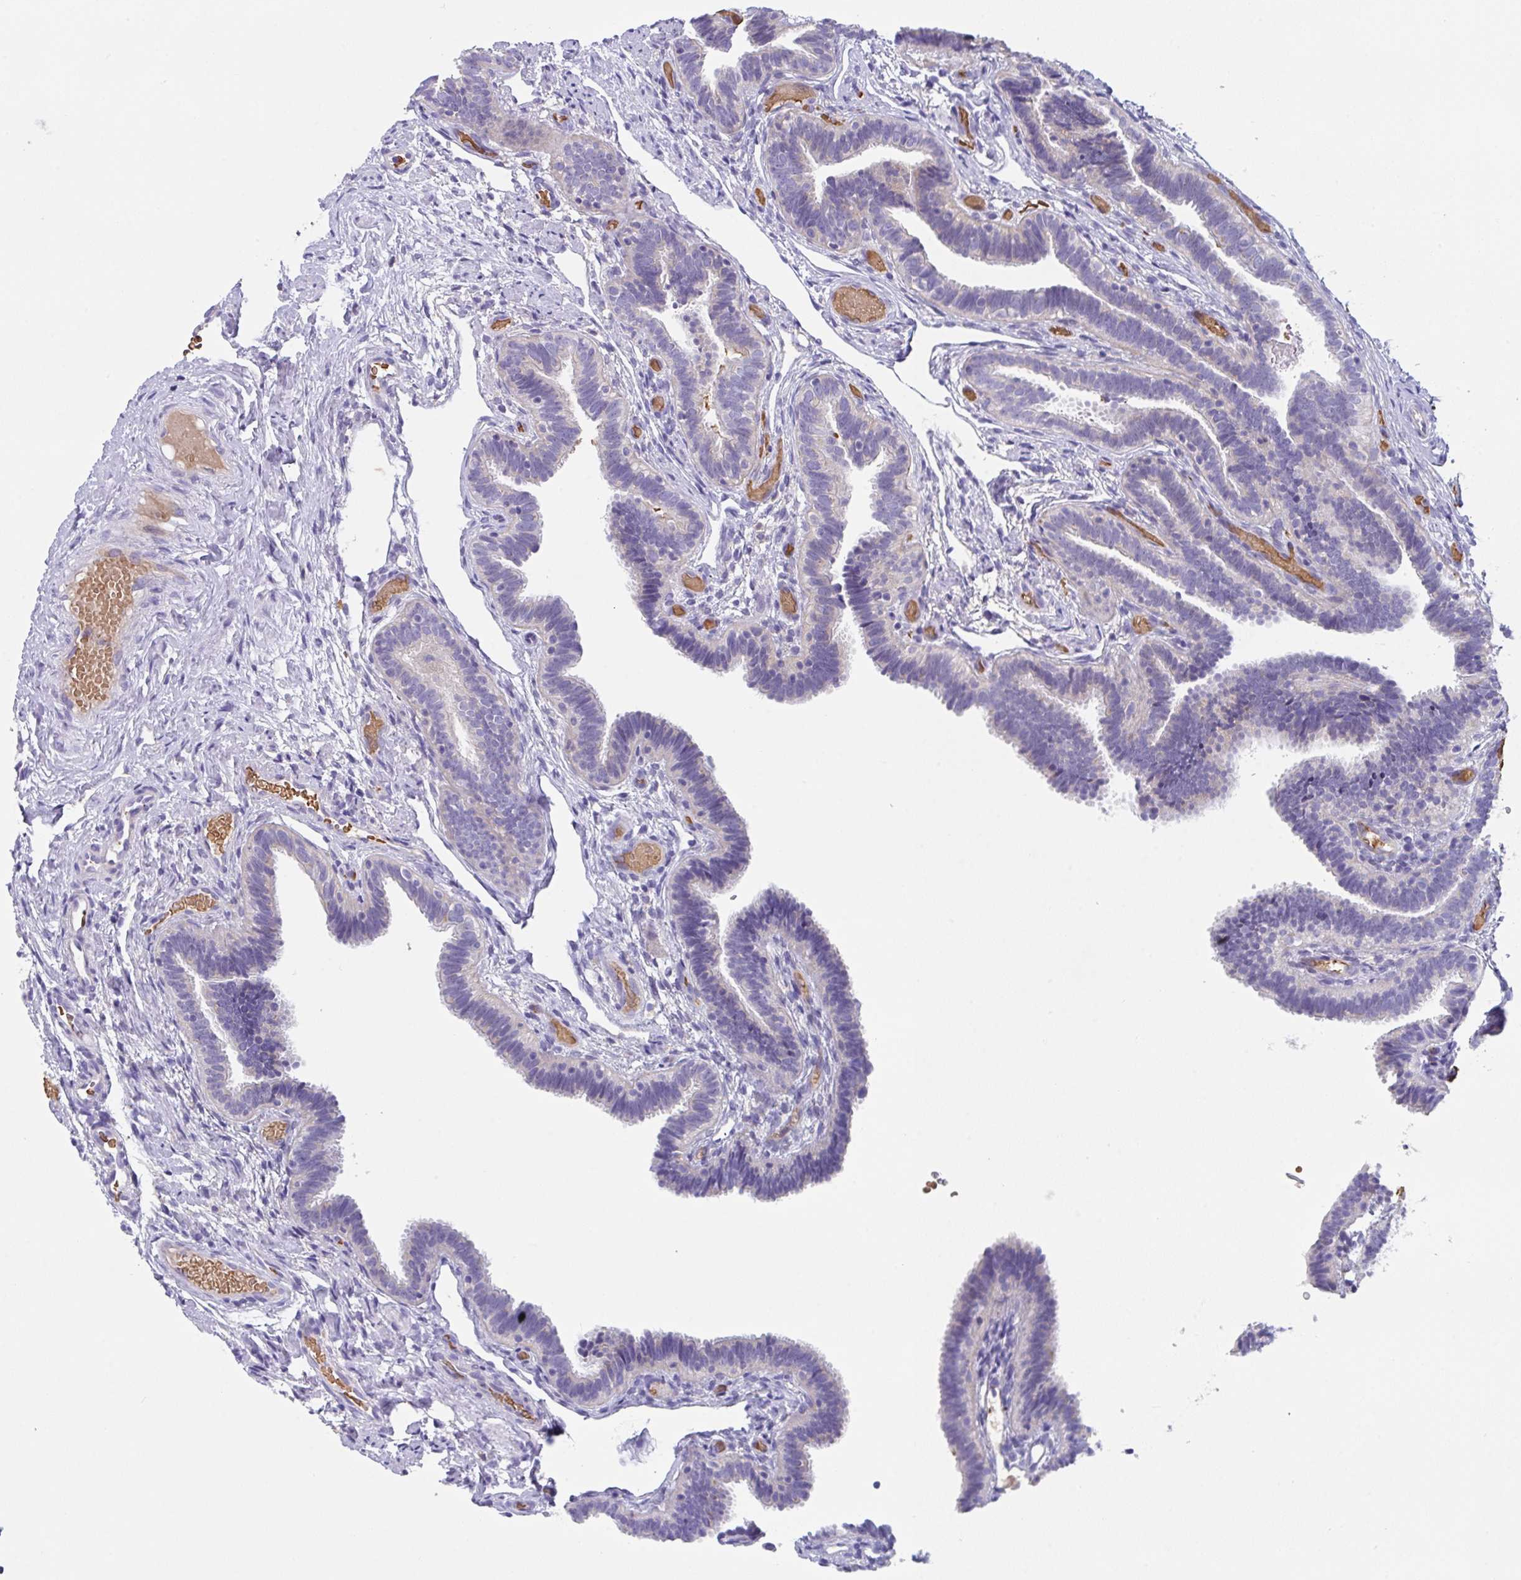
{"staining": {"intensity": "negative", "quantity": "none", "location": "none"}, "tissue": "fallopian tube", "cell_type": "Glandular cells", "image_type": "normal", "snomed": [{"axis": "morphology", "description": "Normal tissue, NOS"}, {"axis": "topography", "description": "Fallopian tube"}], "caption": "DAB (3,3'-diaminobenzidine) immunohistochemical staining of unremarkable fallopian tube demonstrates no significant expression in glandular cells. (DAB (3,3'-diaminobenzidine) immunohistochemistry, high magnification).", "gene": "TFAP2C", "patient": {"sex": "female", "age": 37}}